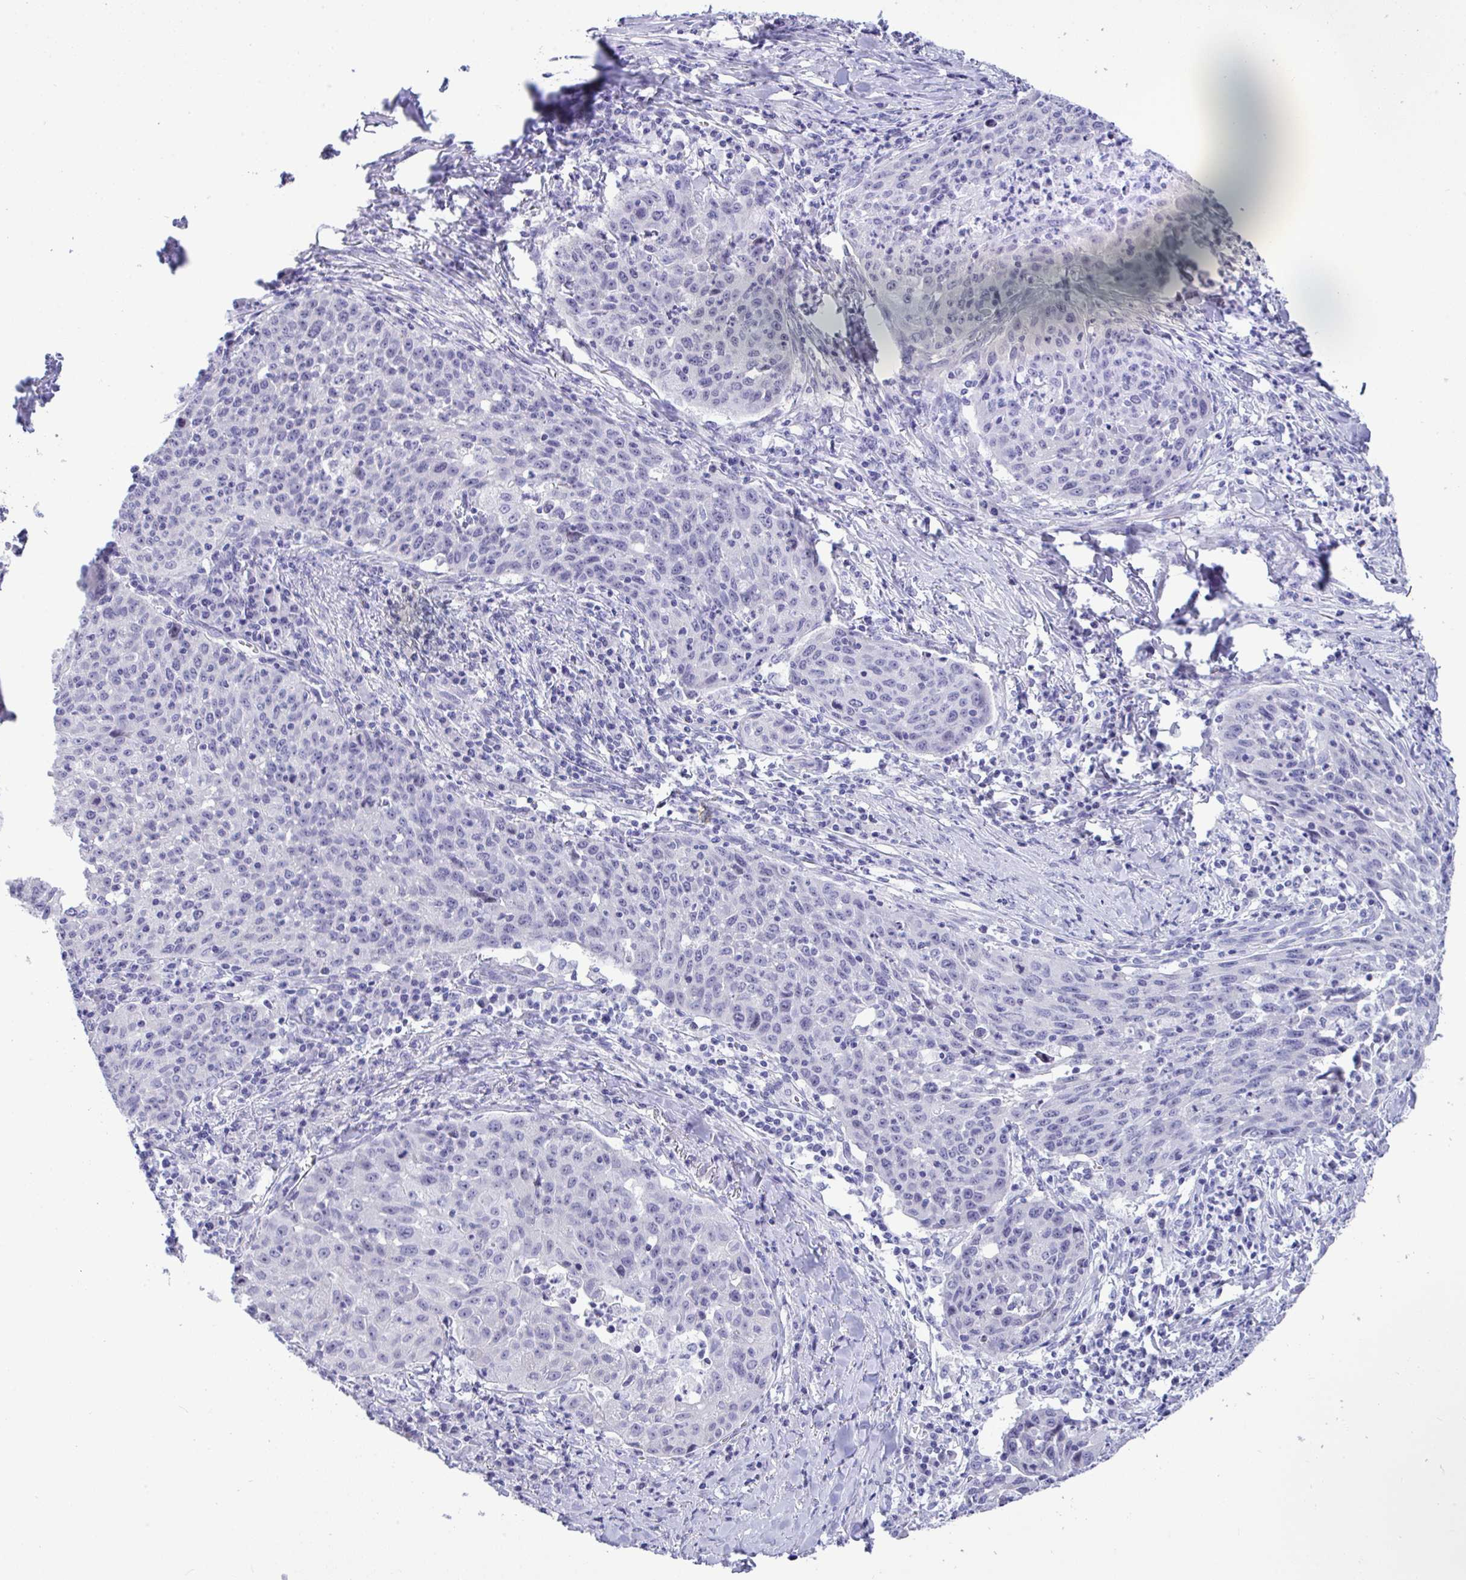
{"staining": {"intensity": "negative", "quantity": "none", "location": "none"}, "tissue": "lung cancer", "cell_type": "Tumor cells", "image_type": "cancer", "snomed": [{"axis": "morphology", "description": "Squamous cell carcinoma, NOS"}, {"axis": "morphology", "description": "Squamous cell carcinoma, metastatic, NOS"}, {"axis": "topography", "description": "Bronchus"}, {"axis": "topography", "description": "Lung"}], "caption": "The image exhibits no staining of tumor cells in squamous cell carcinoma (lung).", "gene": "YBX2", "patient": {"sex": "male", "age": 62}}